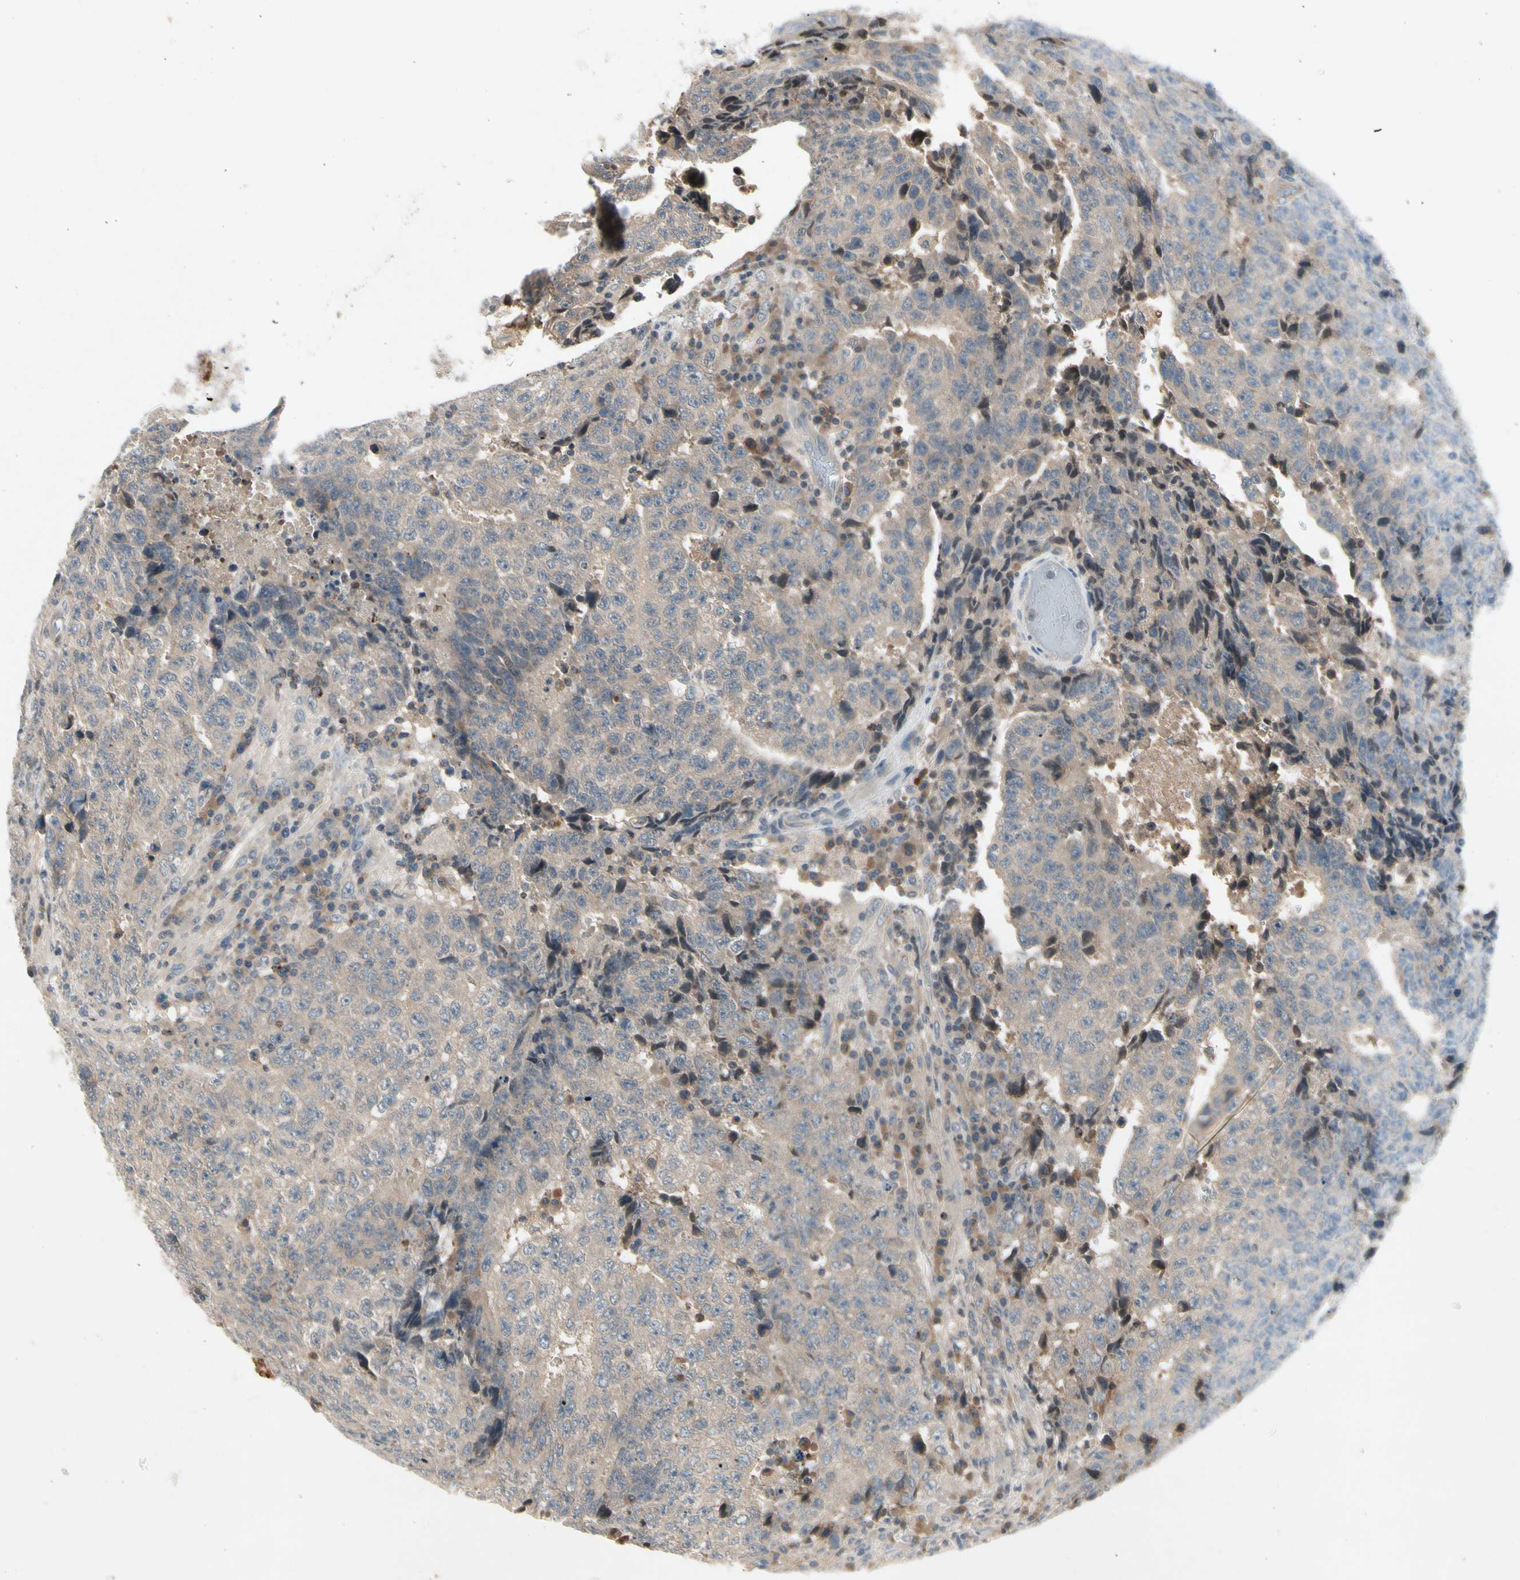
{"staining": {"intensity": "weak", "quantity": ">75%", "location": "cytoplasmic/membranous"}, "tissue": "testis cancer", "cell_type": "Tumor cells", "image_type": "cancer", "snomed": [{"axis": "morphology", "description": "Necrosis, NOS"}, {"axis": "morphology", "description": "Carcinoma, Embryonal, NOS"}, {"axis": "topography", "description": "Testis"}], "caption": "High-power microscopy captured an IHC image of testis embryonal carcinoma, revealing weak cytoplasmic/membranous positivity in about >75% of tumor cells. (Brightfield microscopy of DAB IHC at high magnification).", "gene": "CCL4", "patient": {"sex": "male", "age": 19}}